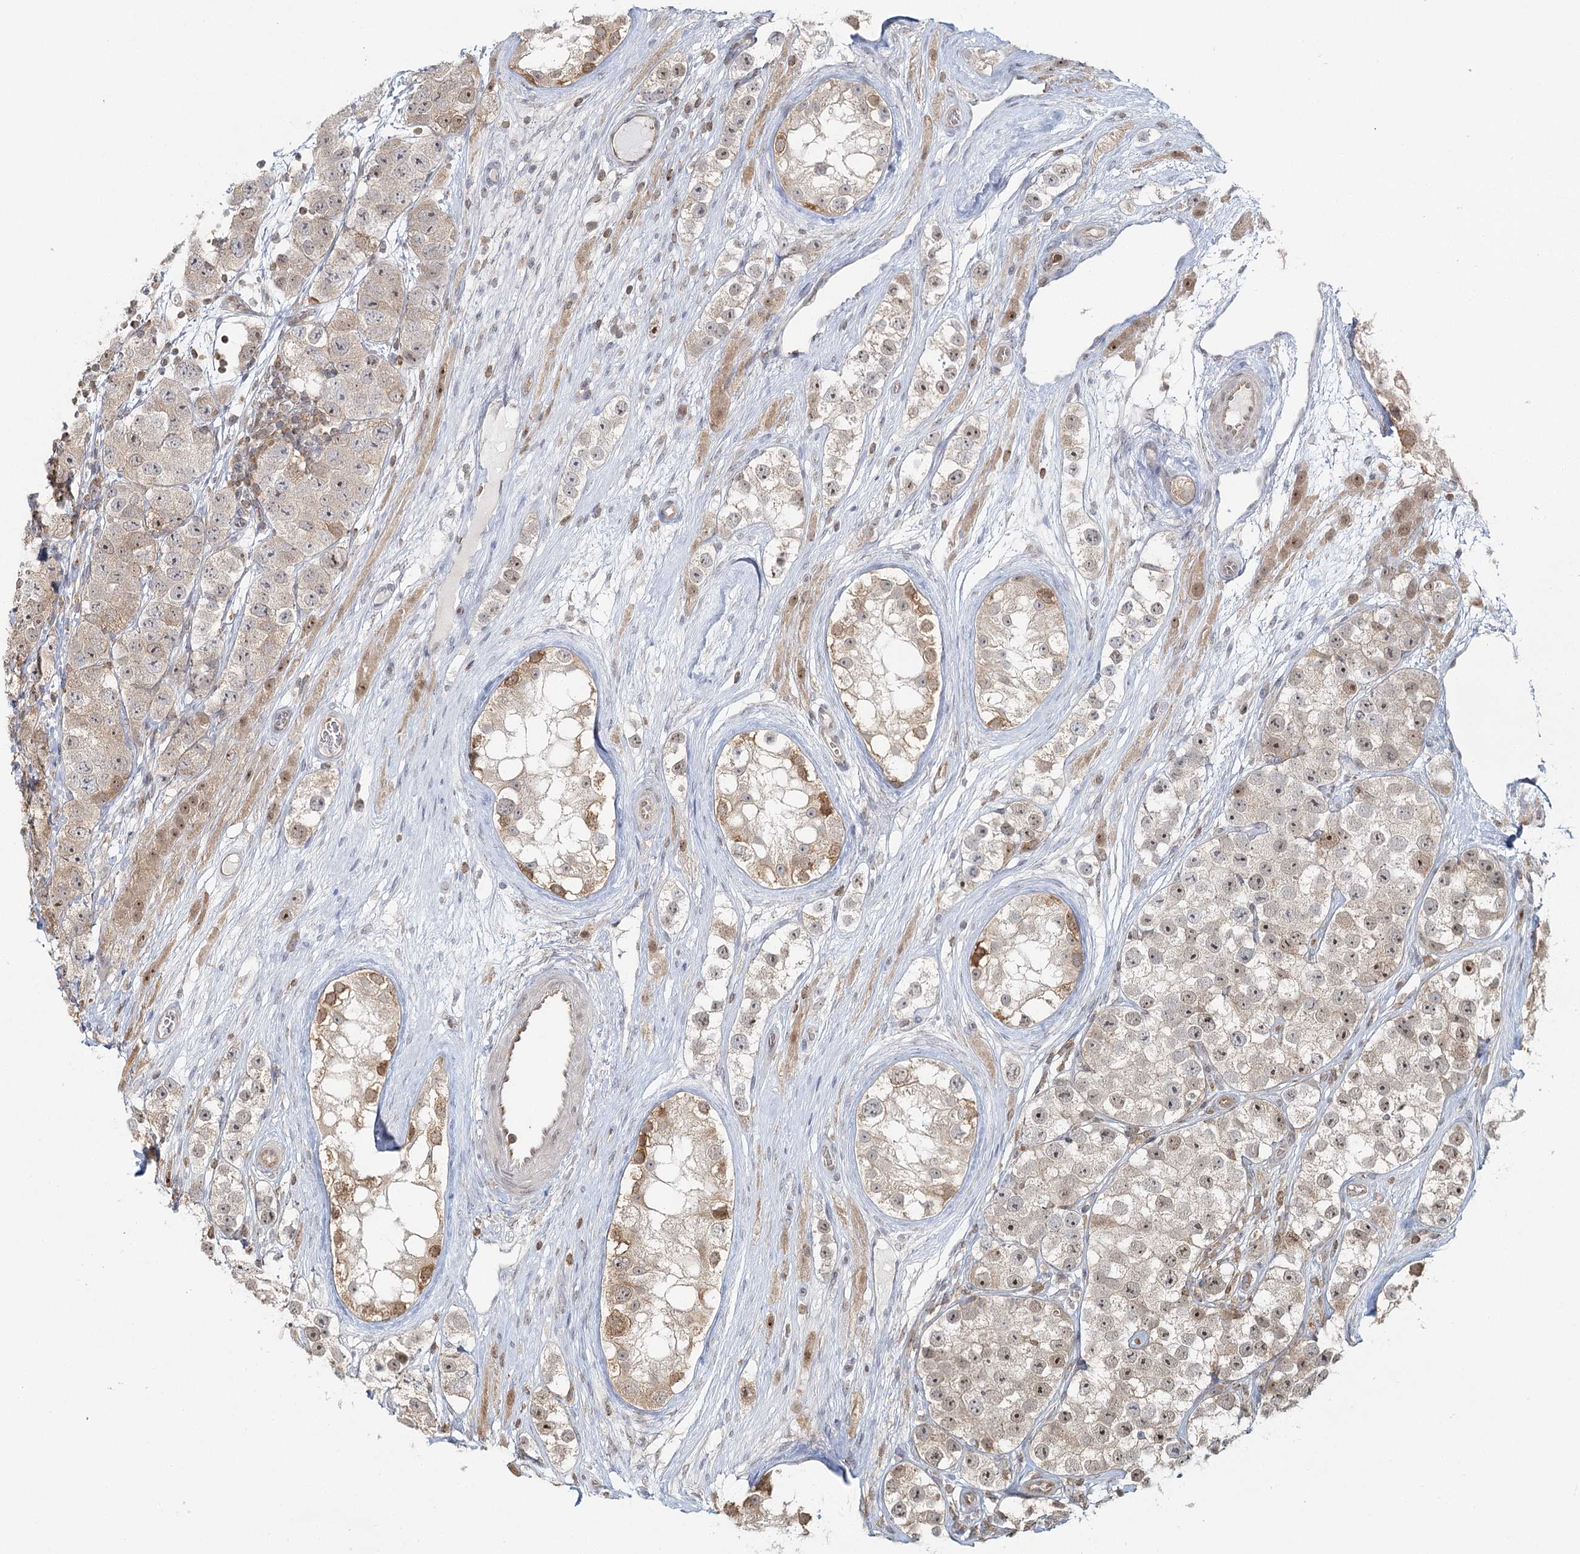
{"staining": {"intensity": "weak", "quantity": ">75%", "location": "cytoplasmic/membranous,nuclear"}, "tissue": "testis cancer", "cell_type": "Tumor cells", "image_type": "cancer", "snomed": [{"axis": "morphology", "description": "Seminoma, NOS"}, {"axis": "topography", "description": "Testis"}], "caption": "Weak cytoplasmic/membranous and nuclear expression is appreciated in about >75% of tumor cells in seminoma (testis). The staining was performed using DAB to visualize the protein expression in brown, while the nuclei were stained in blue with hematoxylin (Magnification: 20x).", "gene": "FAM120B", "patient": {"sex": "male", "age": 28}}